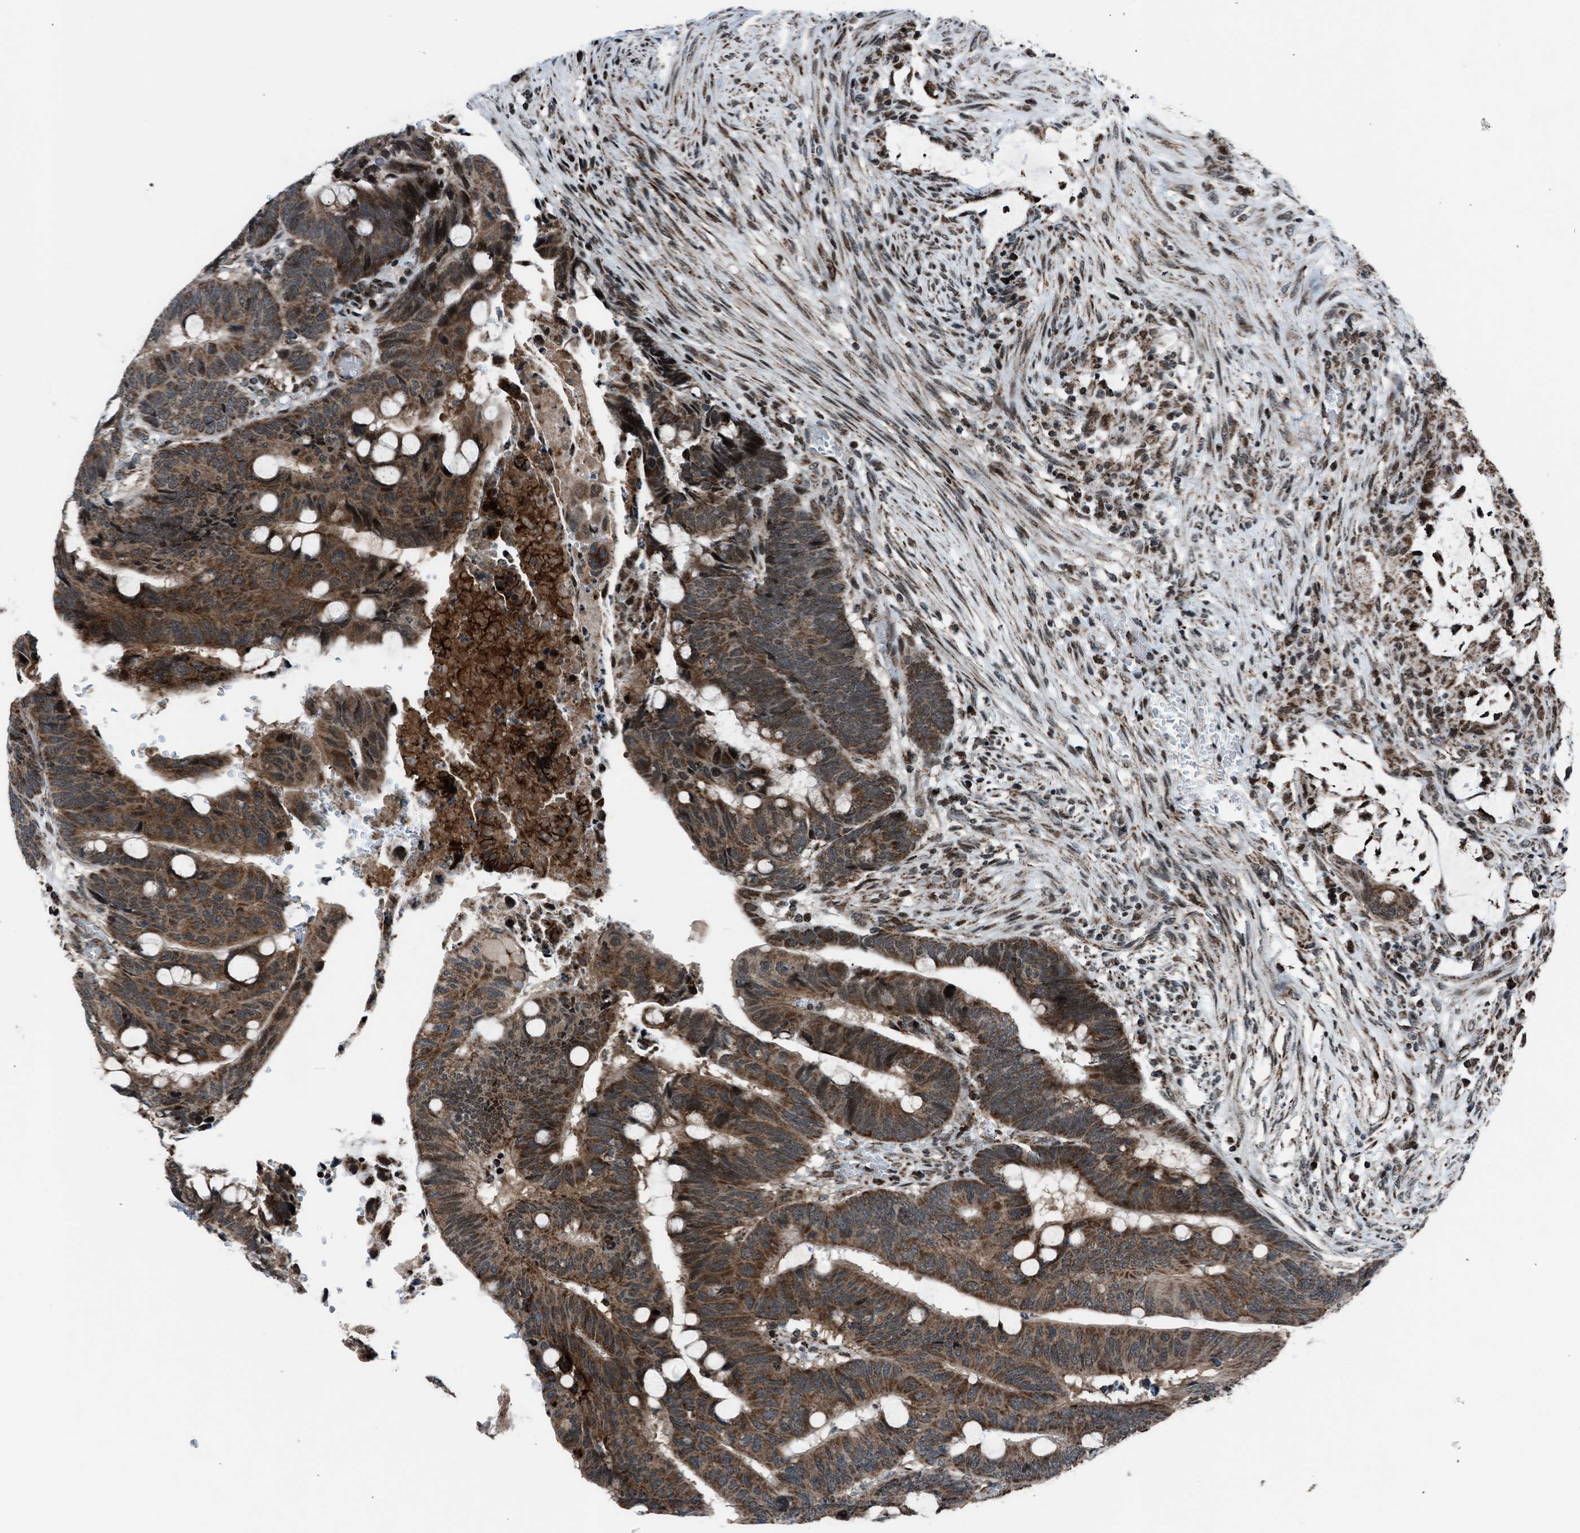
{"staining": {"intensity": "moderate", "quantity": ">75%", "location": "cytoplasmic/membranous"}, "tissue": "colorectal cancer", "cell_type": "Tumor cells", "image_type": "cancer", "snomed": [{"axis": "morphology", "description": "Normal tissue, NOS"}, {"axis": "morphology", "description": "Adenocarcinoma, NOS"}, {"axis": "topography", "description": "Rectum"}, {"axis": "topography", "description": "Peripheral nerve tissue"}], "caption": "Protein staining reveals moderate cytoplasmic/membranous expression in approximately >75% of tumor cells in colorectal adenocarcinoma.", "gene": "MORC3", "patient": {"sex": "male", "age": 92}}